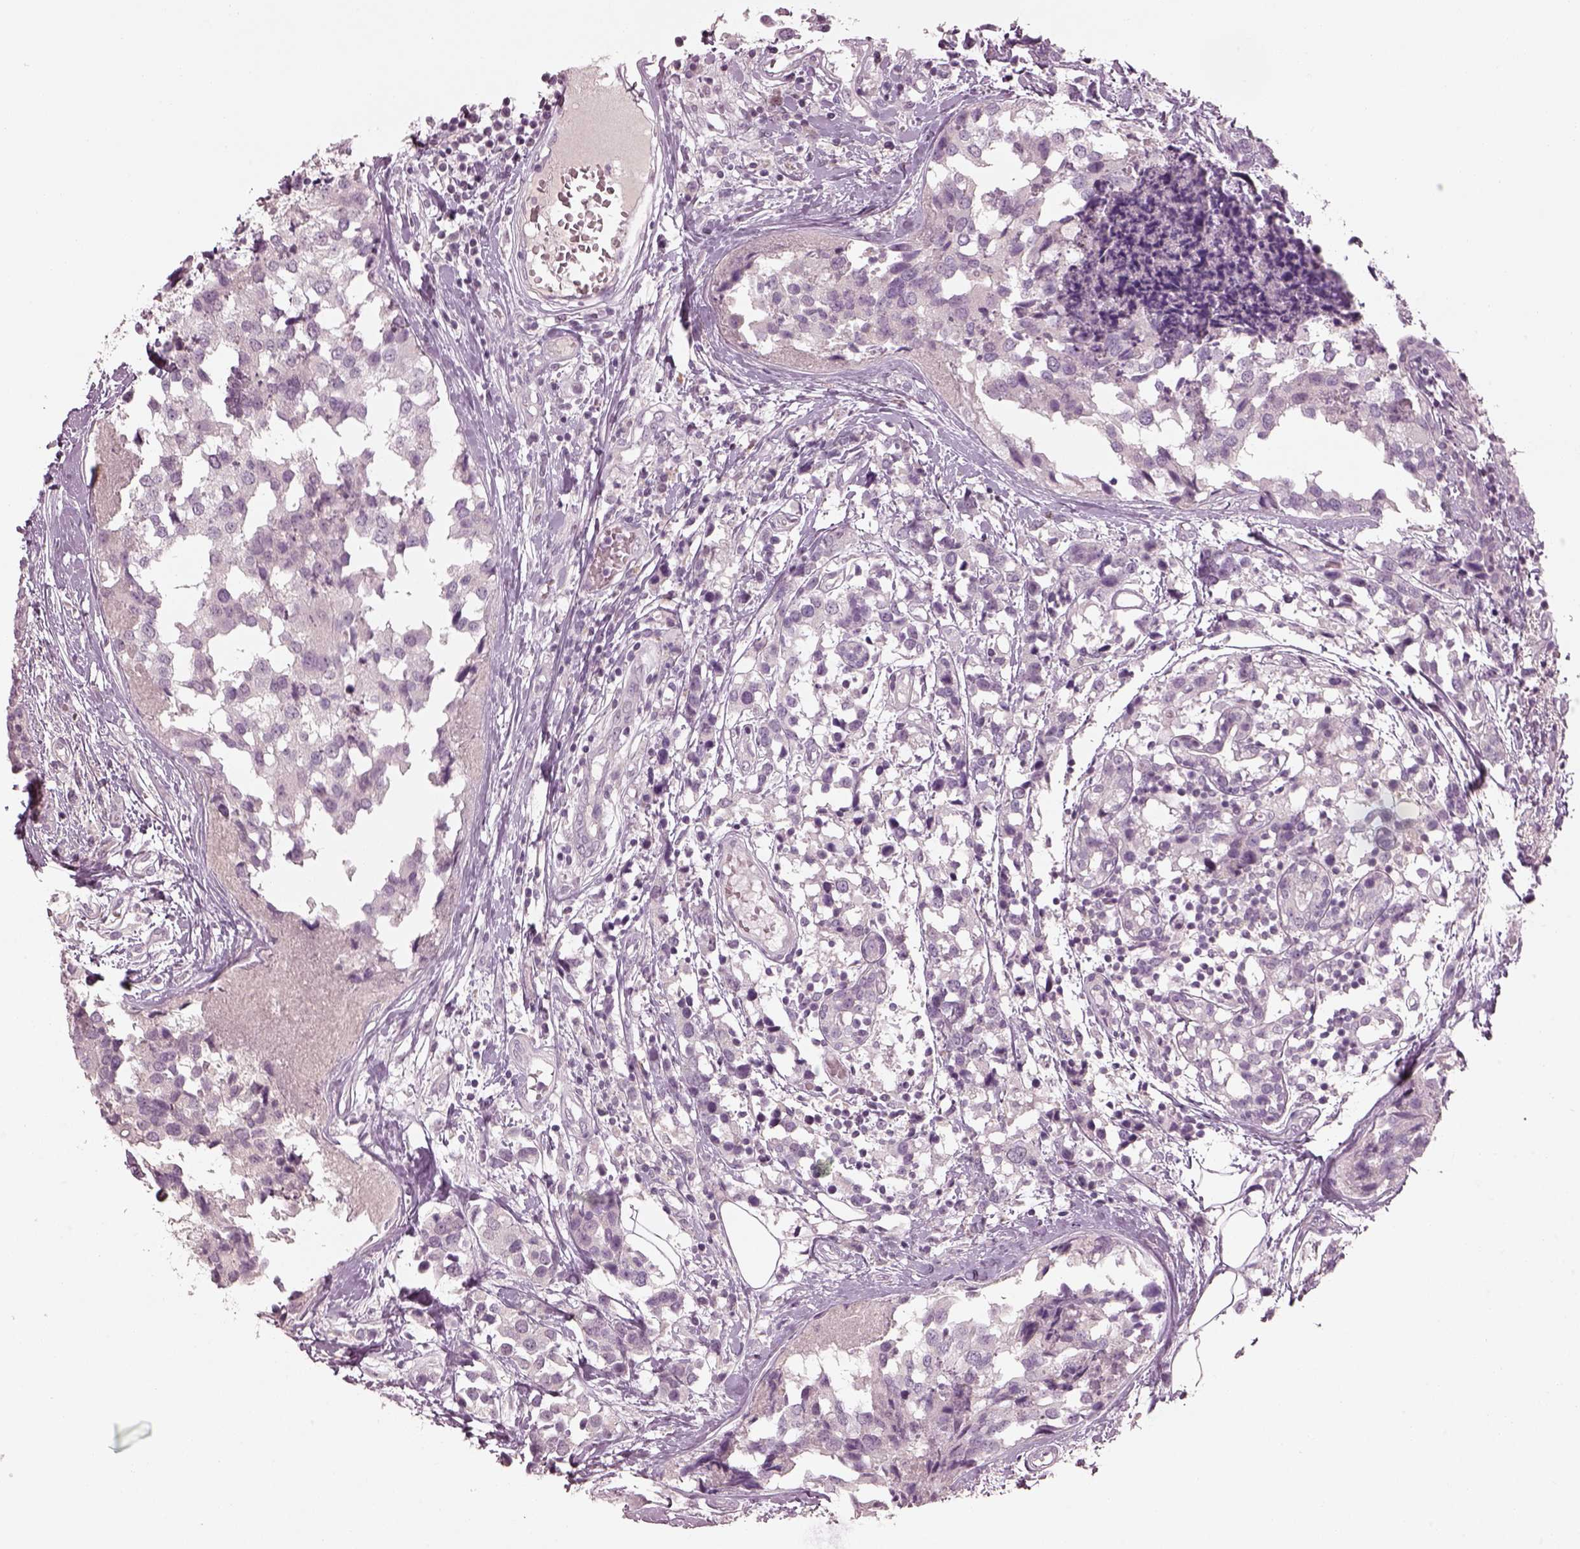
{"staining": {"intensity": "negative", "quantity": "none", "location": "none"}, "tissue": "breast cancer", "cell_type": "Tumor cells", "image_type": "cancer", "snomed": [{"axis": "morphology", "description": "Lobular carcinoma"}, {"axis": "topography", "description": "Breast"}], "caption": "IHC micrograph of neoplastic tissue: human breast cancer stained with DAB reveals no significant protein positivity in tumor cells. The staining is performed using DAB (3,3'-diaminobenzidine) brown chromogen with nuclei counter-stained in using hematoxylin.", "gene": "SPATA6L", "patient": {"sex": "female", "age": 59}}